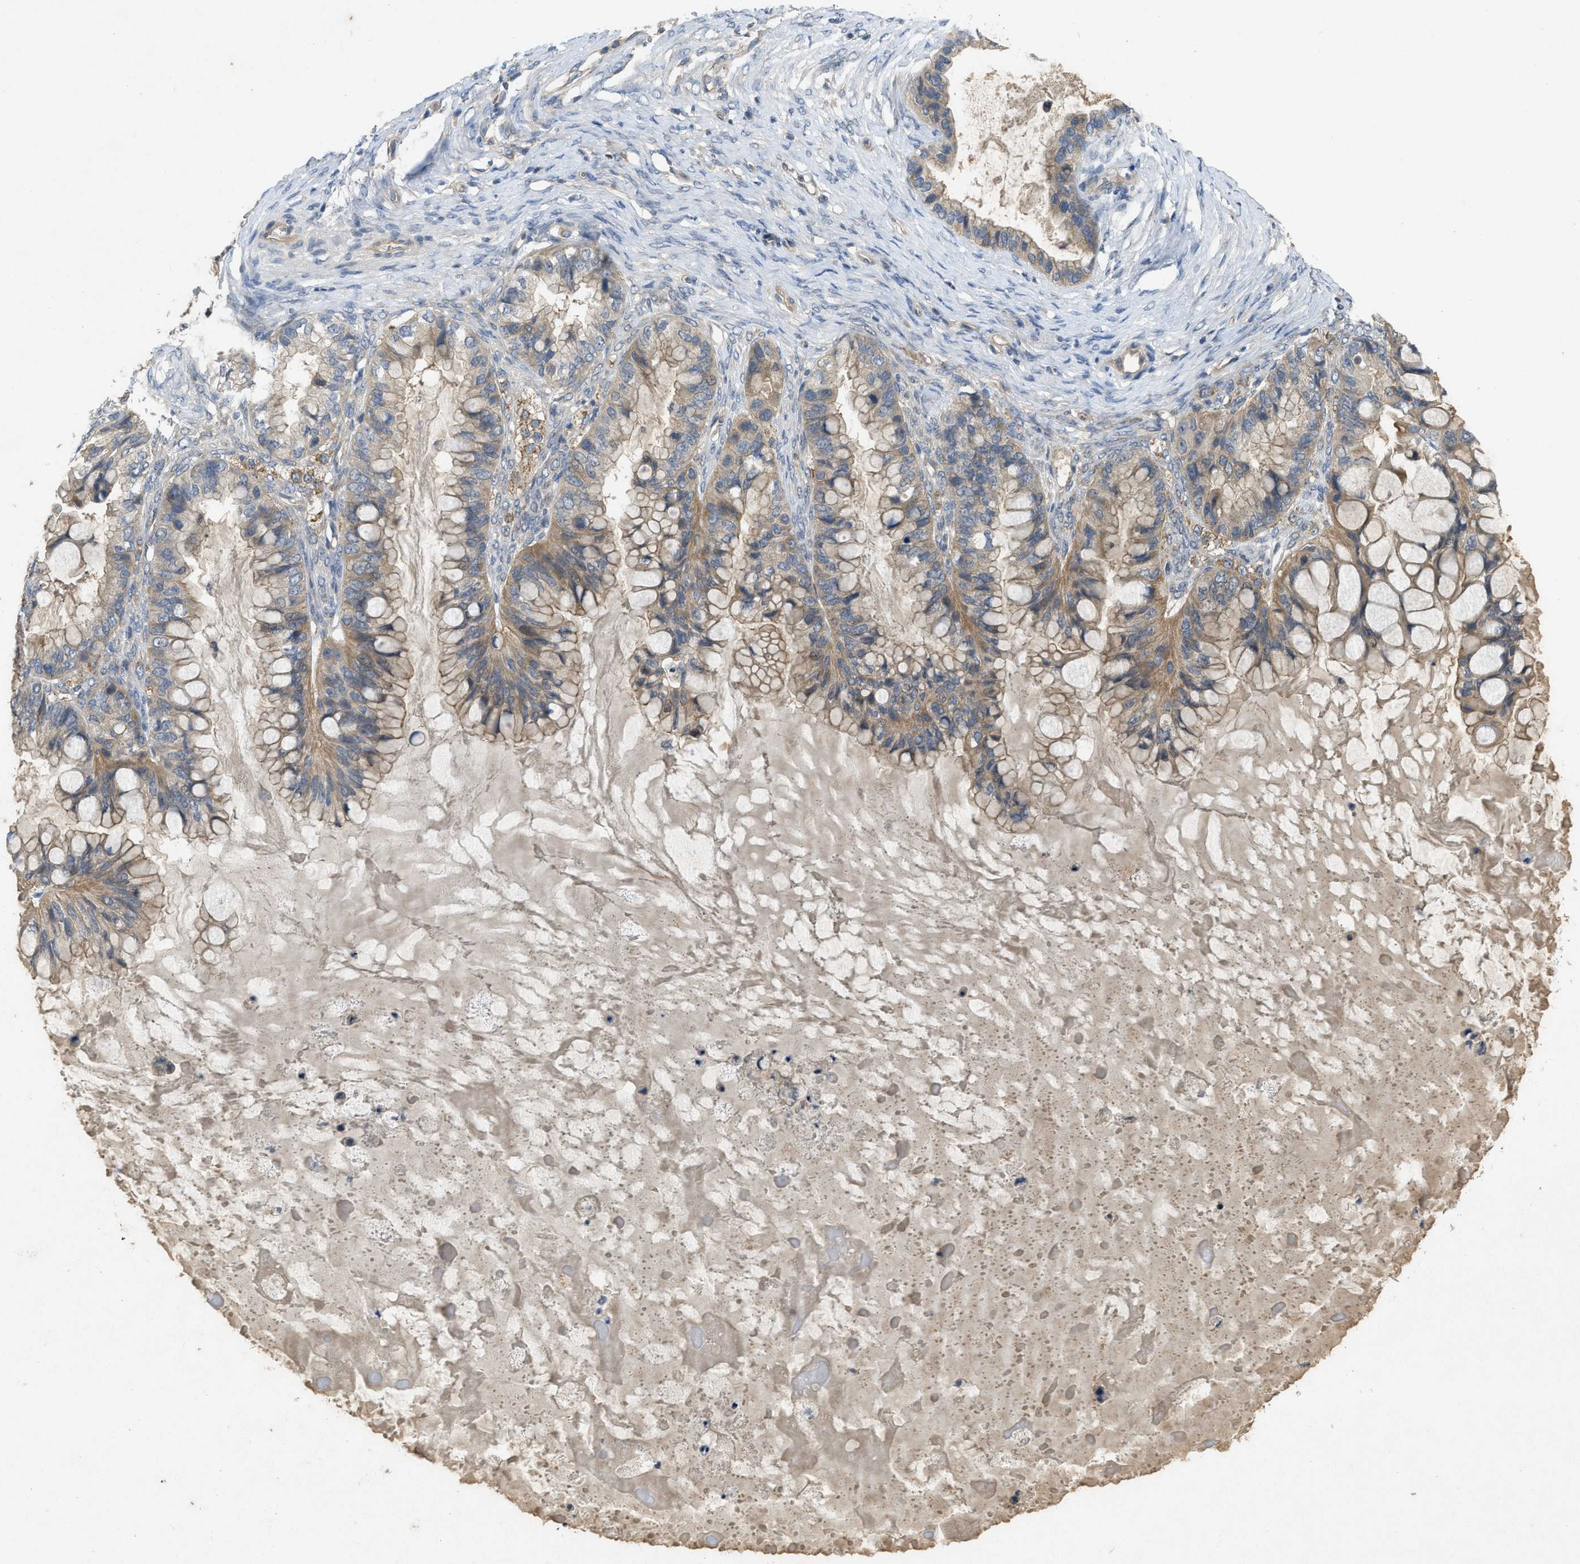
{"staining": {"intensity": "moderate", "quantity": ">75%", "location": "cytoplasmic/membranous"}, "tissue": "ovarian cancer", "cell_type": "Tumor cells", "image_type": "cancer", "snomed": [{"axis": "morphology", "description": "Cystadenocarcinoma, mucinous, NOS"}, {"axis": "topography", "description": "Ovary"}], "caption": "Immunohistochemical staining of ovarian cancer displays medium levels of moderate cytoplasmic/membranous protein expression in approximately >75% of tumor cells.", "gene": "PPP3CA", "patient": {"sex": "female", "age": 80}}